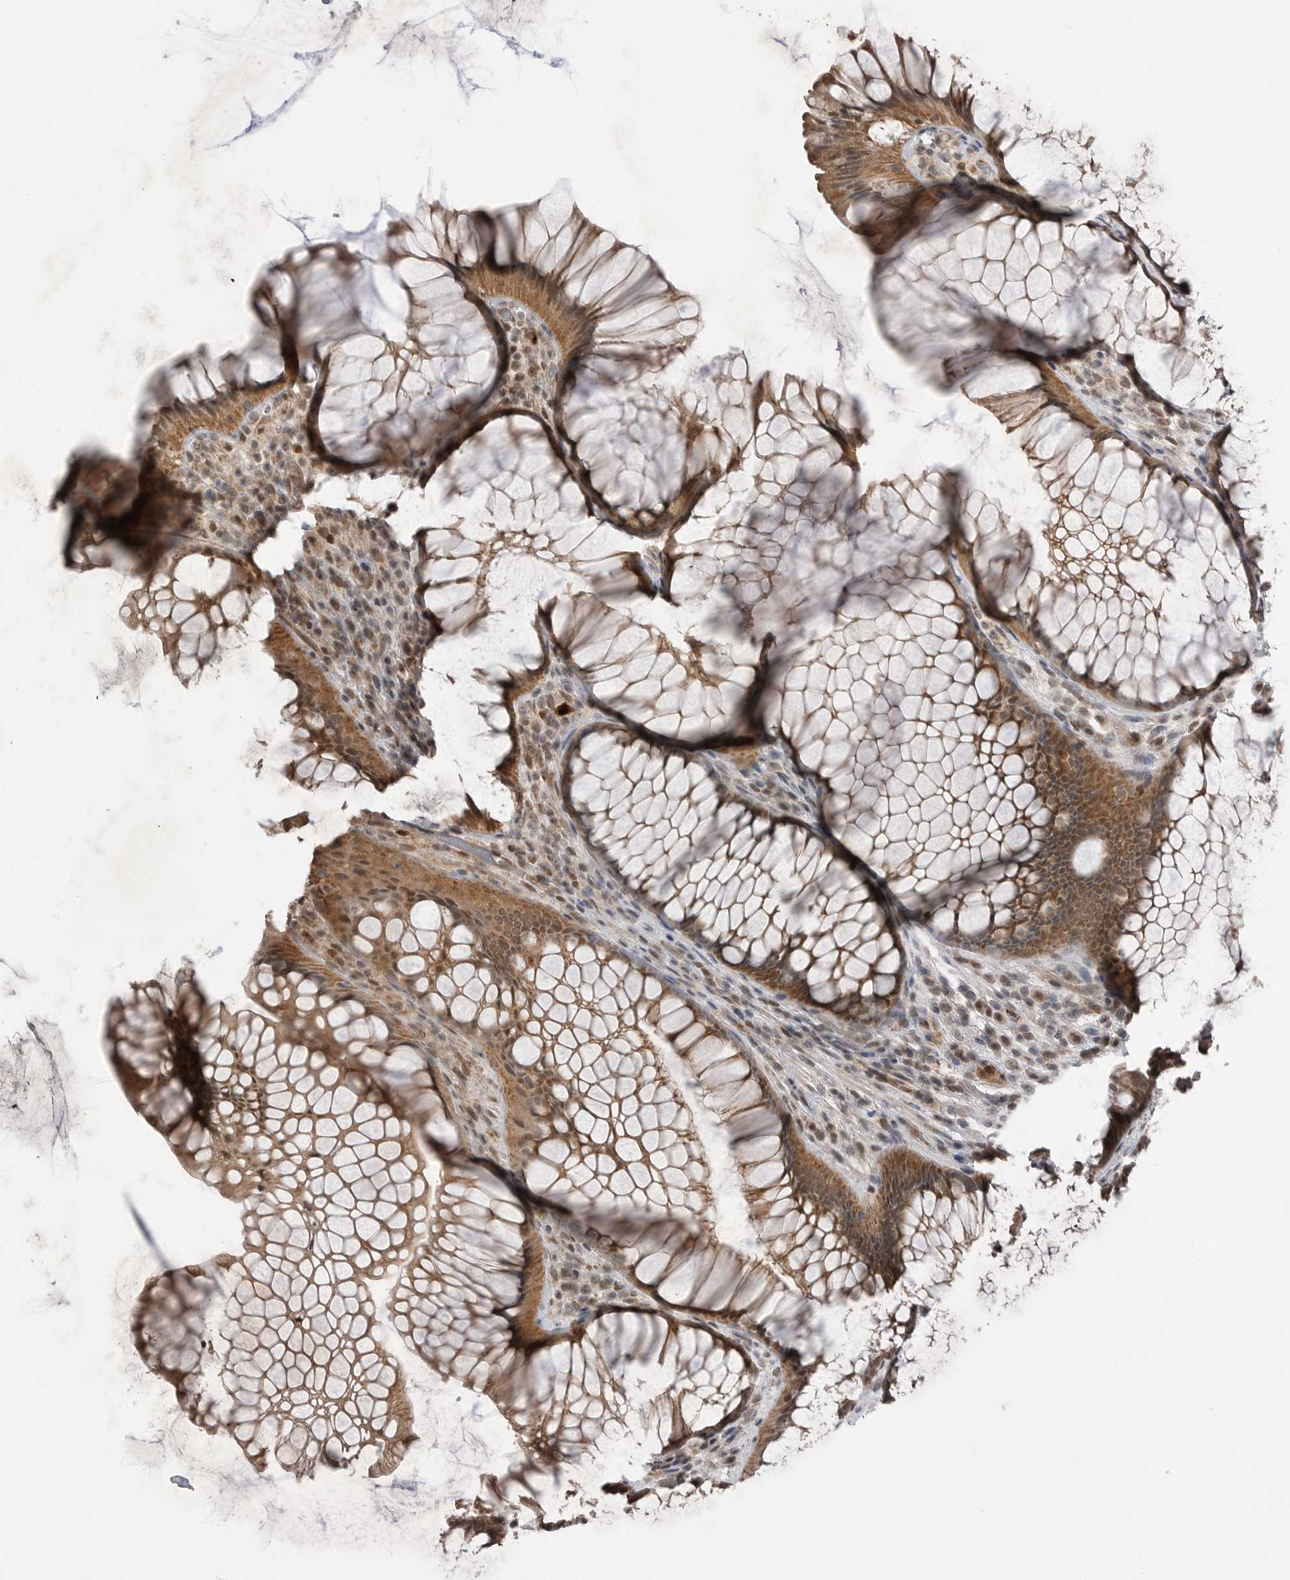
{"staining": {"intensity": "moderate", "quantity": ">75%", "location": "cytoplasmic/membranous,nuclear"}, "tissue": "rectum", "cell_type": "Glandular cells", "image_type": "normal", "snomed": [{"axis": "morphology", "description": "Normal tissue, NOS"}, {"axis": "topography", "description": "Rectum"}], "caption": "Immunohistochemistry (IHC) photomicrograph of unremarkable rectum stained for a protein (brown), which exhibits medium levels of moderate cytoplasmic/membranous,nuclear staining in approximately >75% of glandular cells.", "gene": "NTAQ1", "patient": {"sex": "male", "age": 51}}